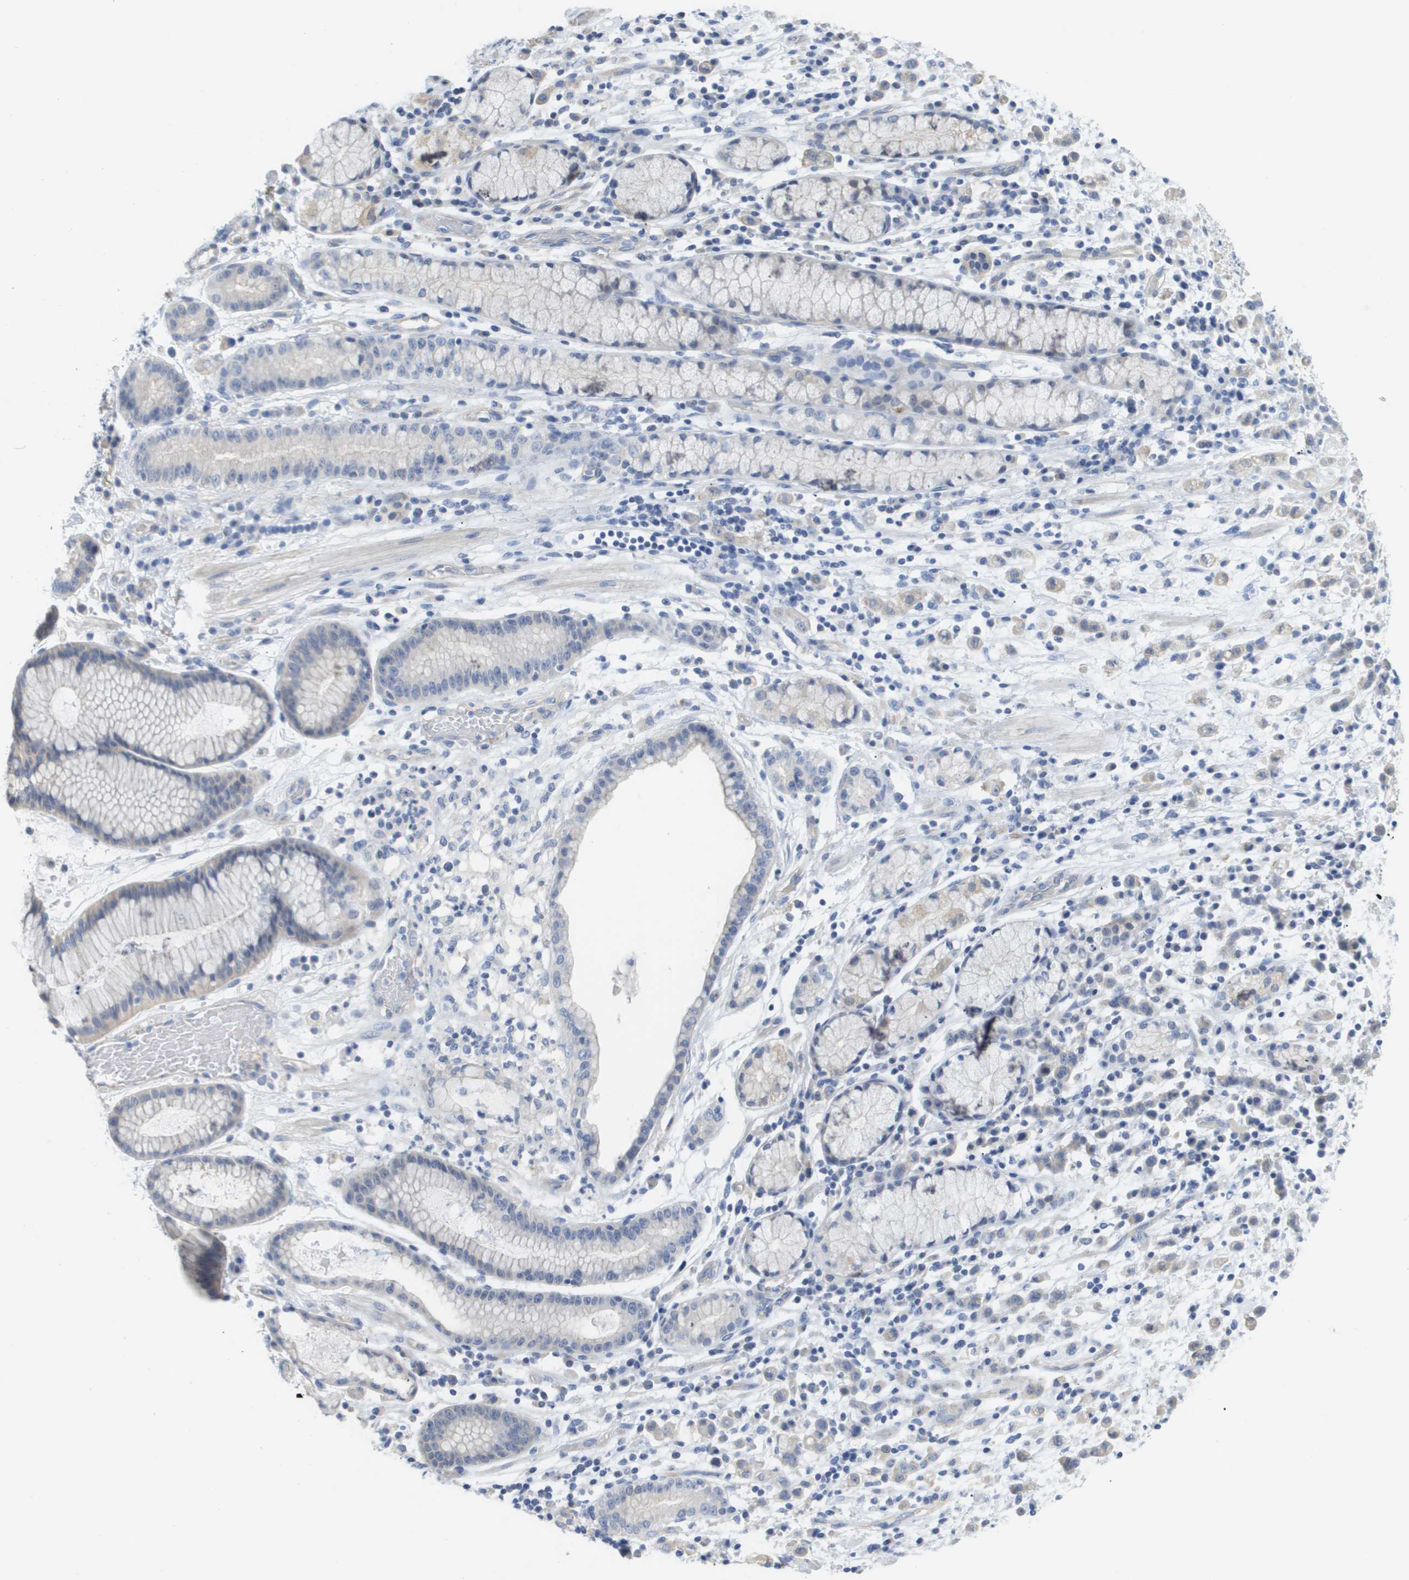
{"staining": {"intensity": "negative", "quantity": "none", "location": "none"}, "tissue": "stomach cancer", "cell_type": "Tumor cells", "image_type": "cancer", "snomed": [{"axis": "morphology", "description": "Adenocarcinoma, NOS"}, {"axis": "topography", "description": "Stomach, lower"}], "caption": "DAB (3,3'-diaminobenzidine) immunohistochemical staining of human stomach cancer (adenocarcinoma) reveals no significant positivity in tumor cells. (Brightfield microscopy of DAB (3,3'-diaminobenzidine) immunohistochemistry at high magnification).", "gene": "MYL3", "patient": {"sex": "male", "age": 88}}